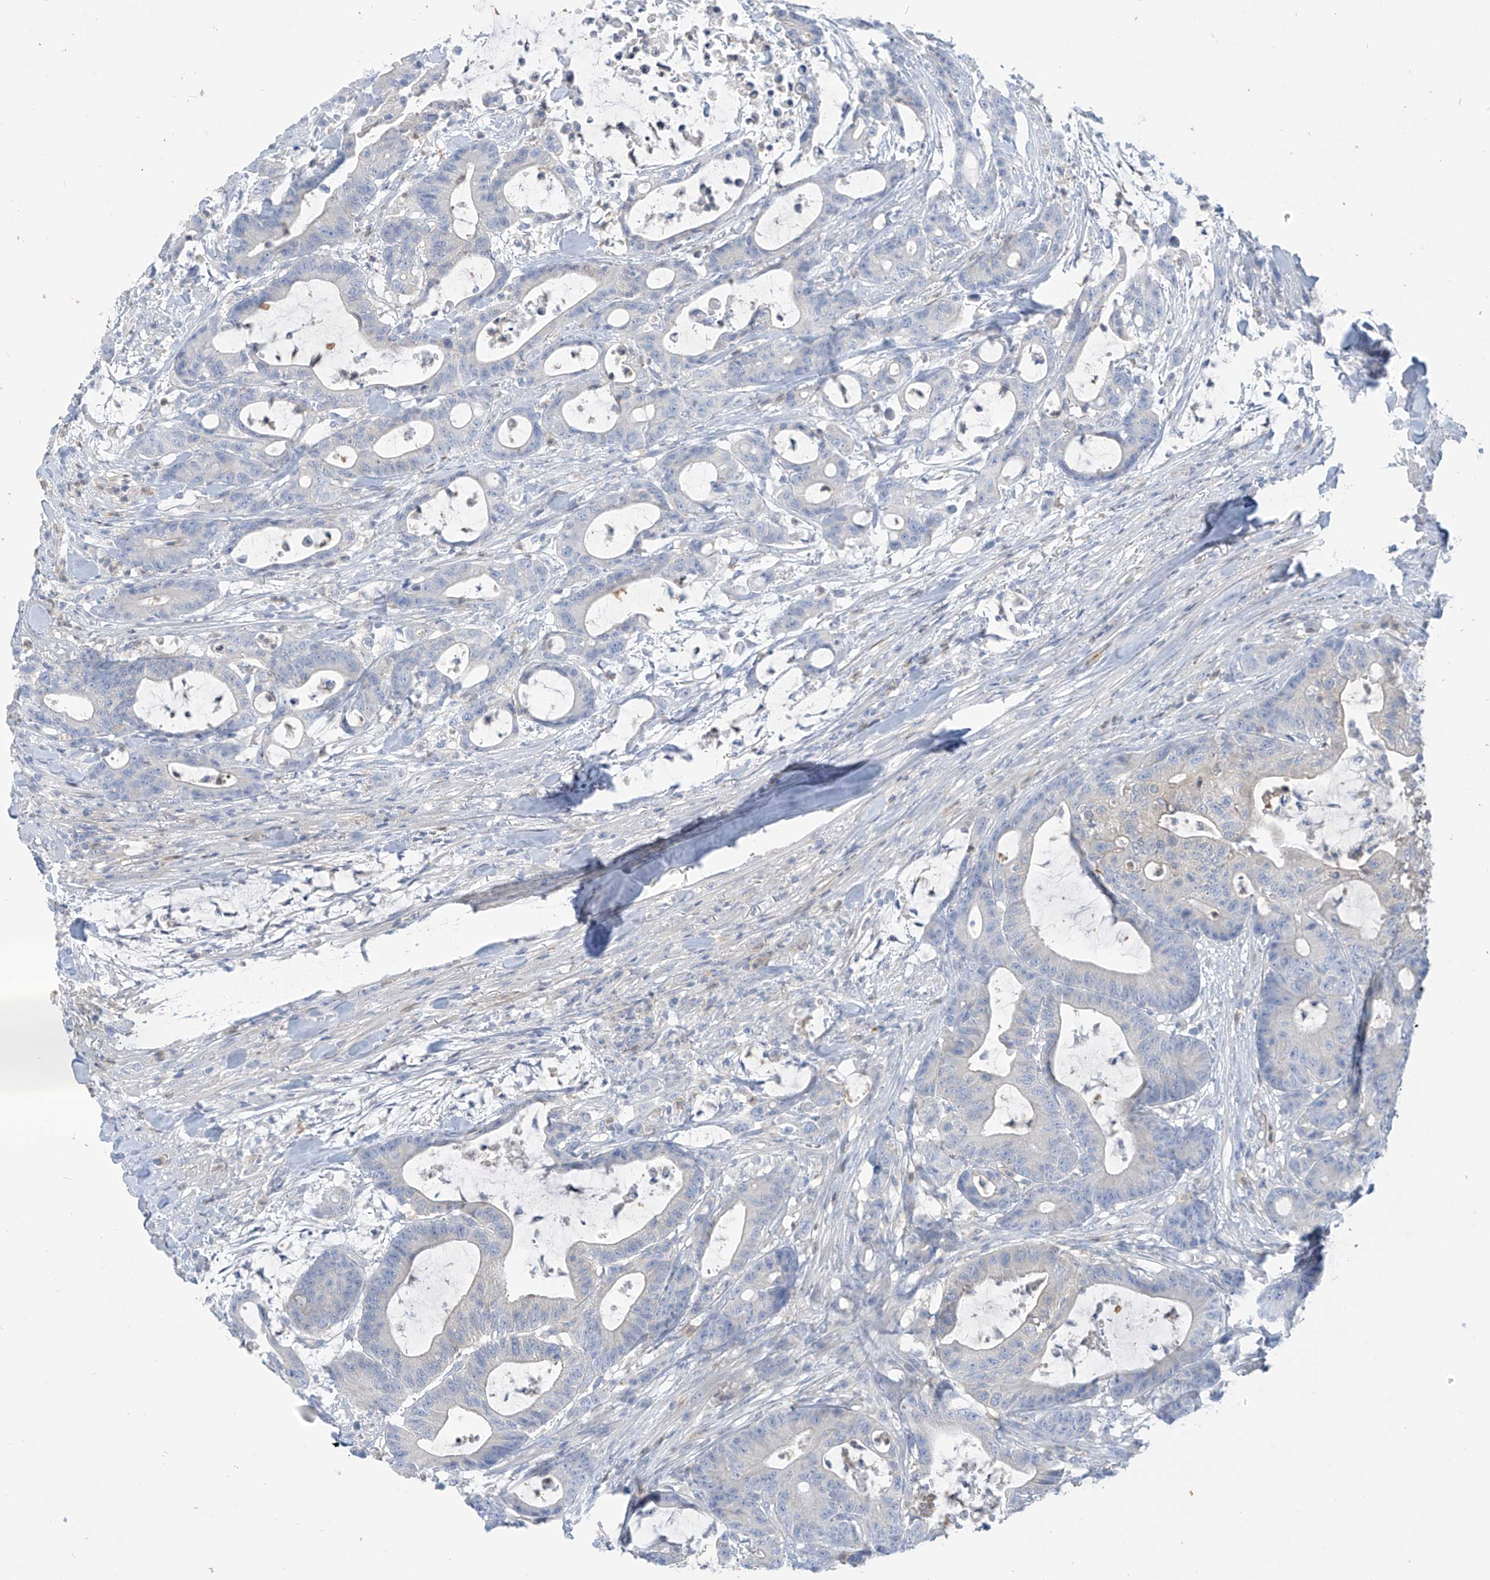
{"staining": {"intensity": "negative", "quantity": "none", "location": "none"}, "tissue": "colorectal cancer", "cell_type": "Tumor cells", "image_type": "cancer", "snomed": [{"axis": "morphology", "description": "Adenocarcinoma, NOS"}, {"axis": "topography", "description": "Colon"}], "caption": "The immunohistochemistry (IHC) micrograph has no significant staining in tumor cells of colorectal cancer tissue.", "gene": "FABP2", "patient": {"sex": "female", "age": 84}}